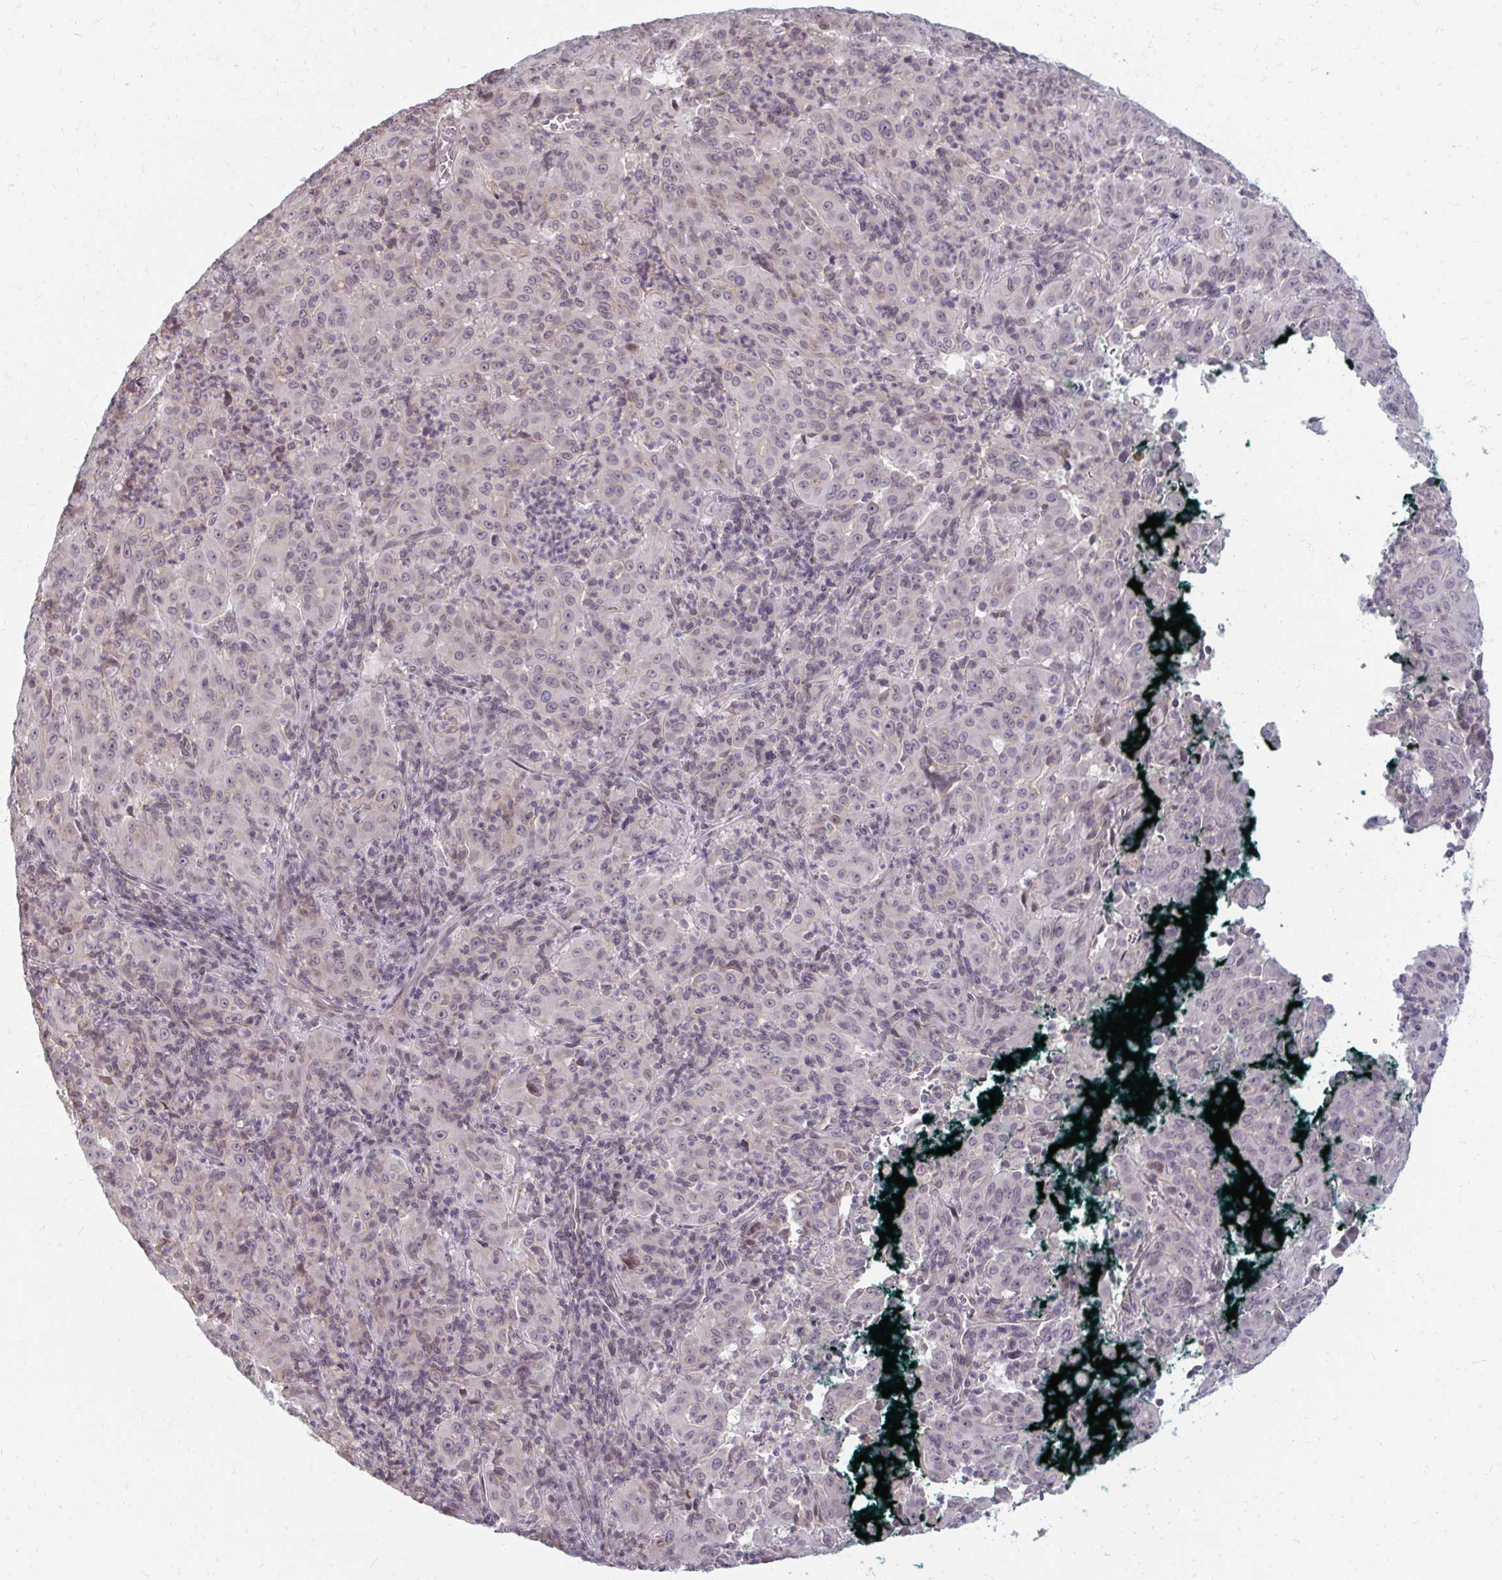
{"staining": {"intensity": "negative", "quantity": "none", "location": "none"}, "tissue": "pancreatic cancer", "cell_type": "Tumor cells", "image_type": "cancer", "snomed": [{"axis": "morphology", "description": "Adenocarcinoma, NOS"}, {"axis": "topography", "description": "Pancreas"}], "caption": "Photomicrograph shows no significant protein staining in tumor cells of pancreatic cancer.", "gene": "GPC5", "patient": {"sex": "male", "age": 63}}